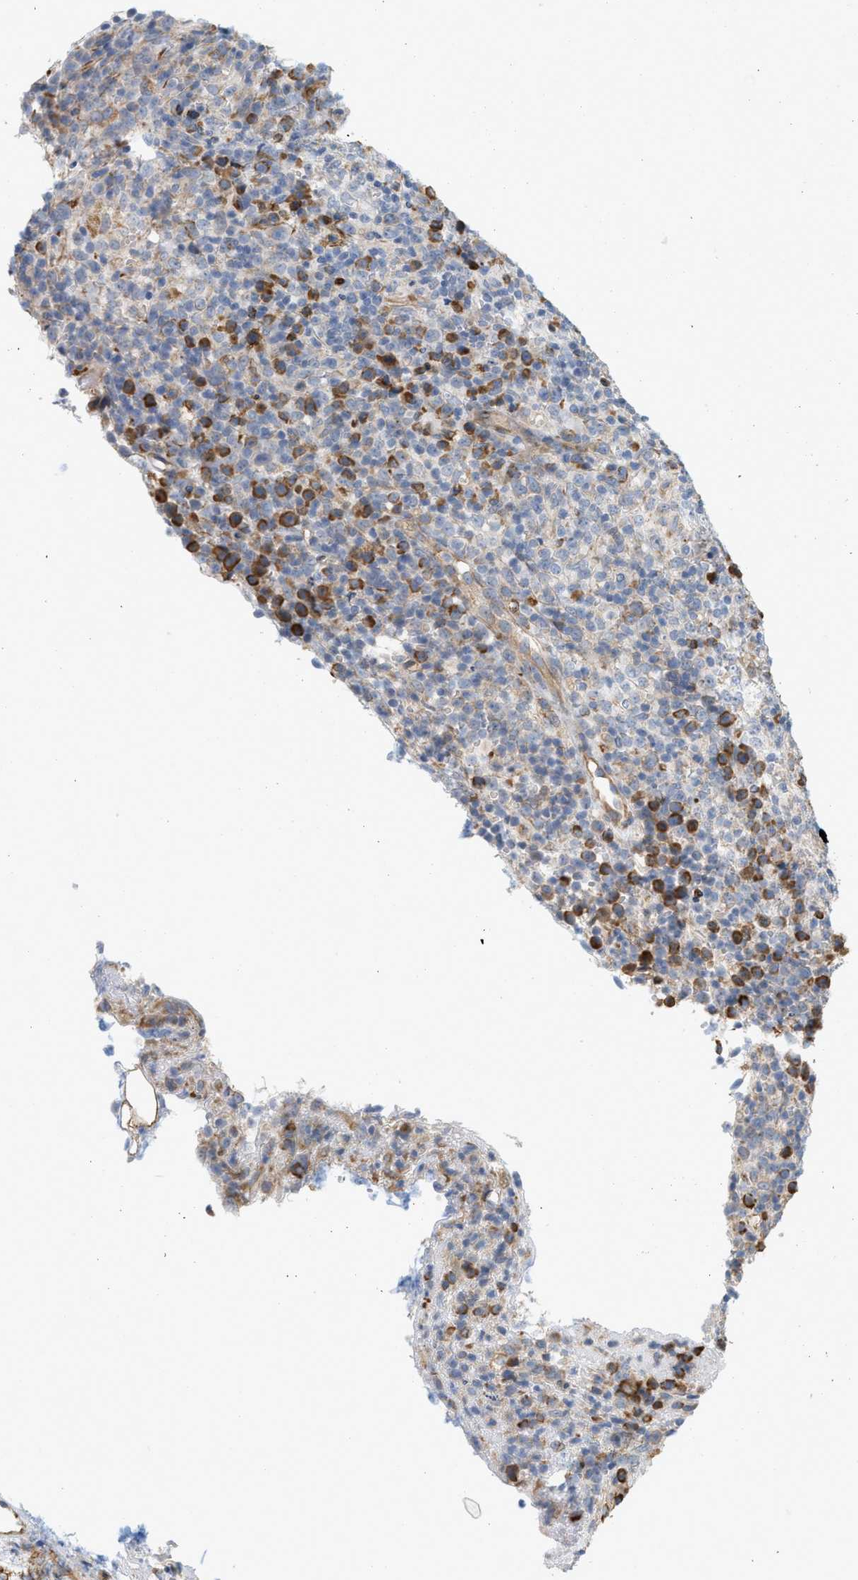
{"staining": {"intensity": "negative", "quantity": "none", "location": "none"}, "tissue": "lymphoma", "cell_type": "Tumor cells", "image_type": "cancer", "snomed": [{"axis": "morphology", "description": "Malignant lymphoma, non-Hodgkin's type, High grade"}, {"axis": "topography", "description": "Lymph node"}], "caption": "The IHC histopathology image has no significant expression in tumor cells of high-grade malignant lymphoma, non-Hodgkin's type tissue.", "gene": "SVOP", "patient": {"sex": "female", "age": 76}}